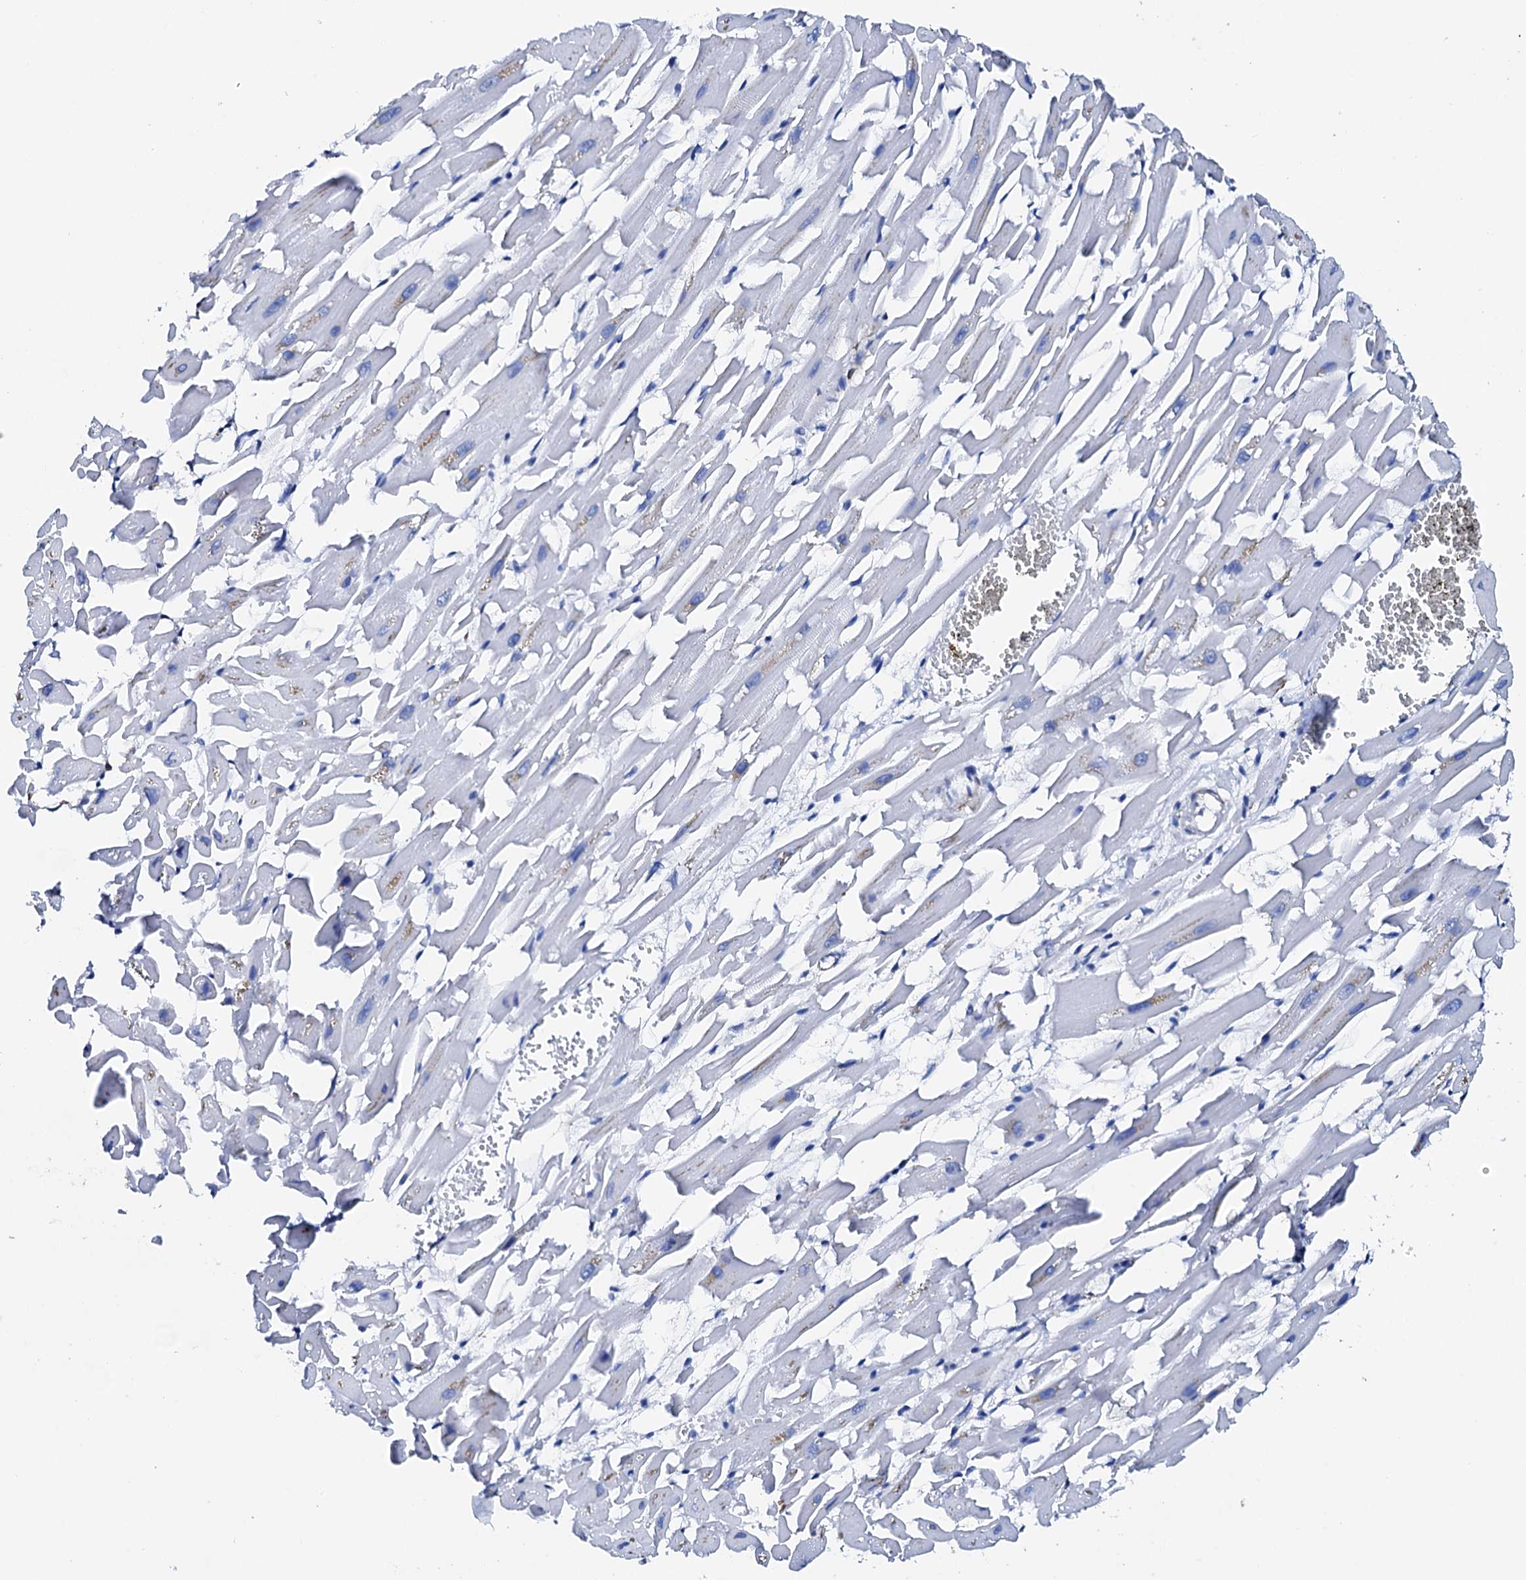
{"staining": {"intensity": "negative", "quantity": "none", "location": "none"}, "tissue": "heart muscle", "cell_type": "Cardiomyocytes", "image_type": "normal", "snomed": [{"axis": "morphology", "description": "Normal tissue, NOS"}, {"axis": "topography", "description": "Heart"}], "caption": "An immunohistochemistry micrograph of normal heart muscle is shown. There is no staining in cardiomyocytes of heart muscle. Brightfield microscopy of IHC stained with DAB (3,3'-diaminobenzidine) (brown) and hematoxylin (blue), captured at high magnification.", "gene": "NRIP2", "patient": {"sex": "female", "age": 64}}